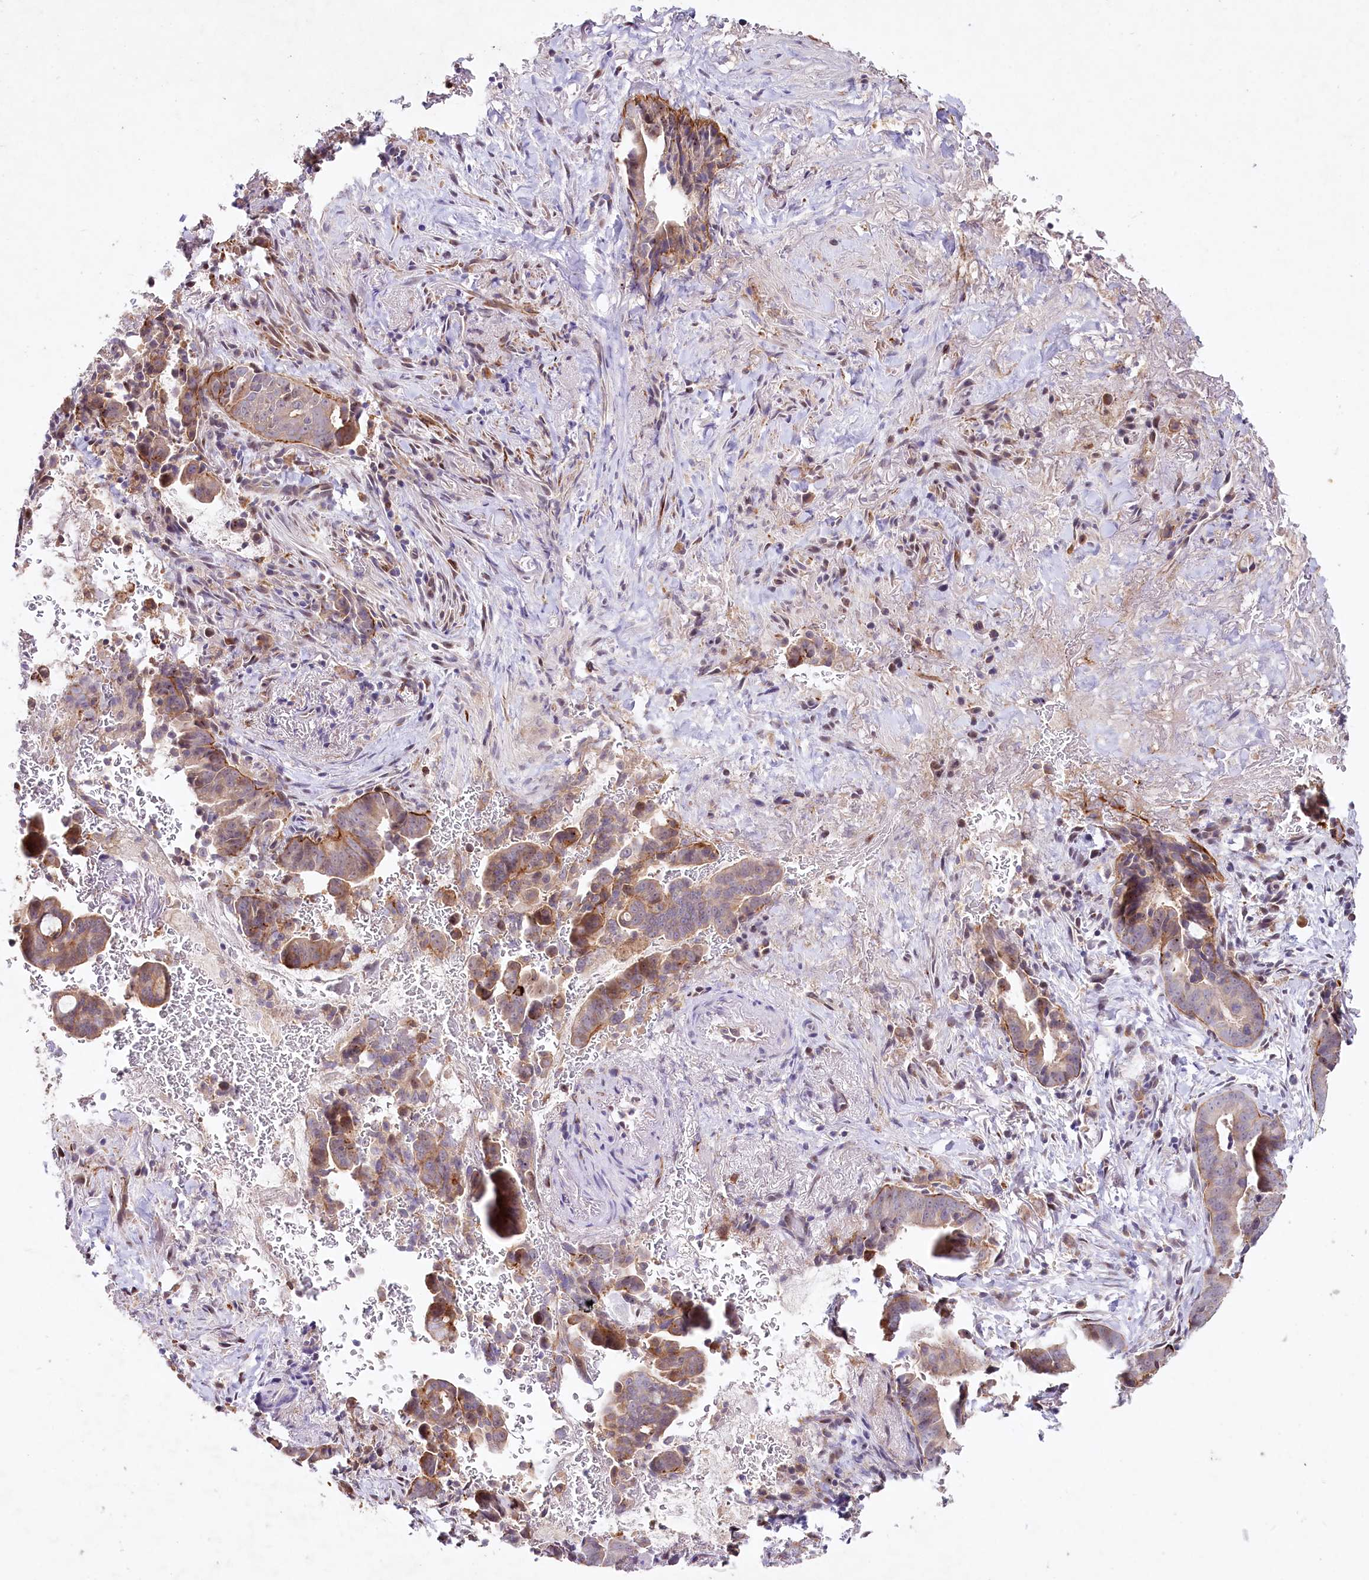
{"staining": {"intensity": "moderate", "quantity": "25%-75%", "location": "cytoplasmic/membranous"}, "tissue": "pancreatic cancer", "cell_type": "Tumor cells", "image_type": "cancer", "snomed": [{"axis": "morphology", "description": "Adenocarcinoma, NOS"}, {"axis": "topography", "description": "Pancreas"}], "caption": "Immunohistochemistry (IHC) staining of pancreatic cancer (adenocarcinoma), which demonstrates medium levels of moderate cytoplasmic/membranous expression in approximately 25%-75% of tumor cells indicating moderate cytoplasmic/membranous protein positivity. The staining was performed using DAB (brown) for protein detection and nuclei were counterstained in hematoxylin (blue).", "gene": "ALDH3B1", "patient": {"sex": "female", "age": 63}}